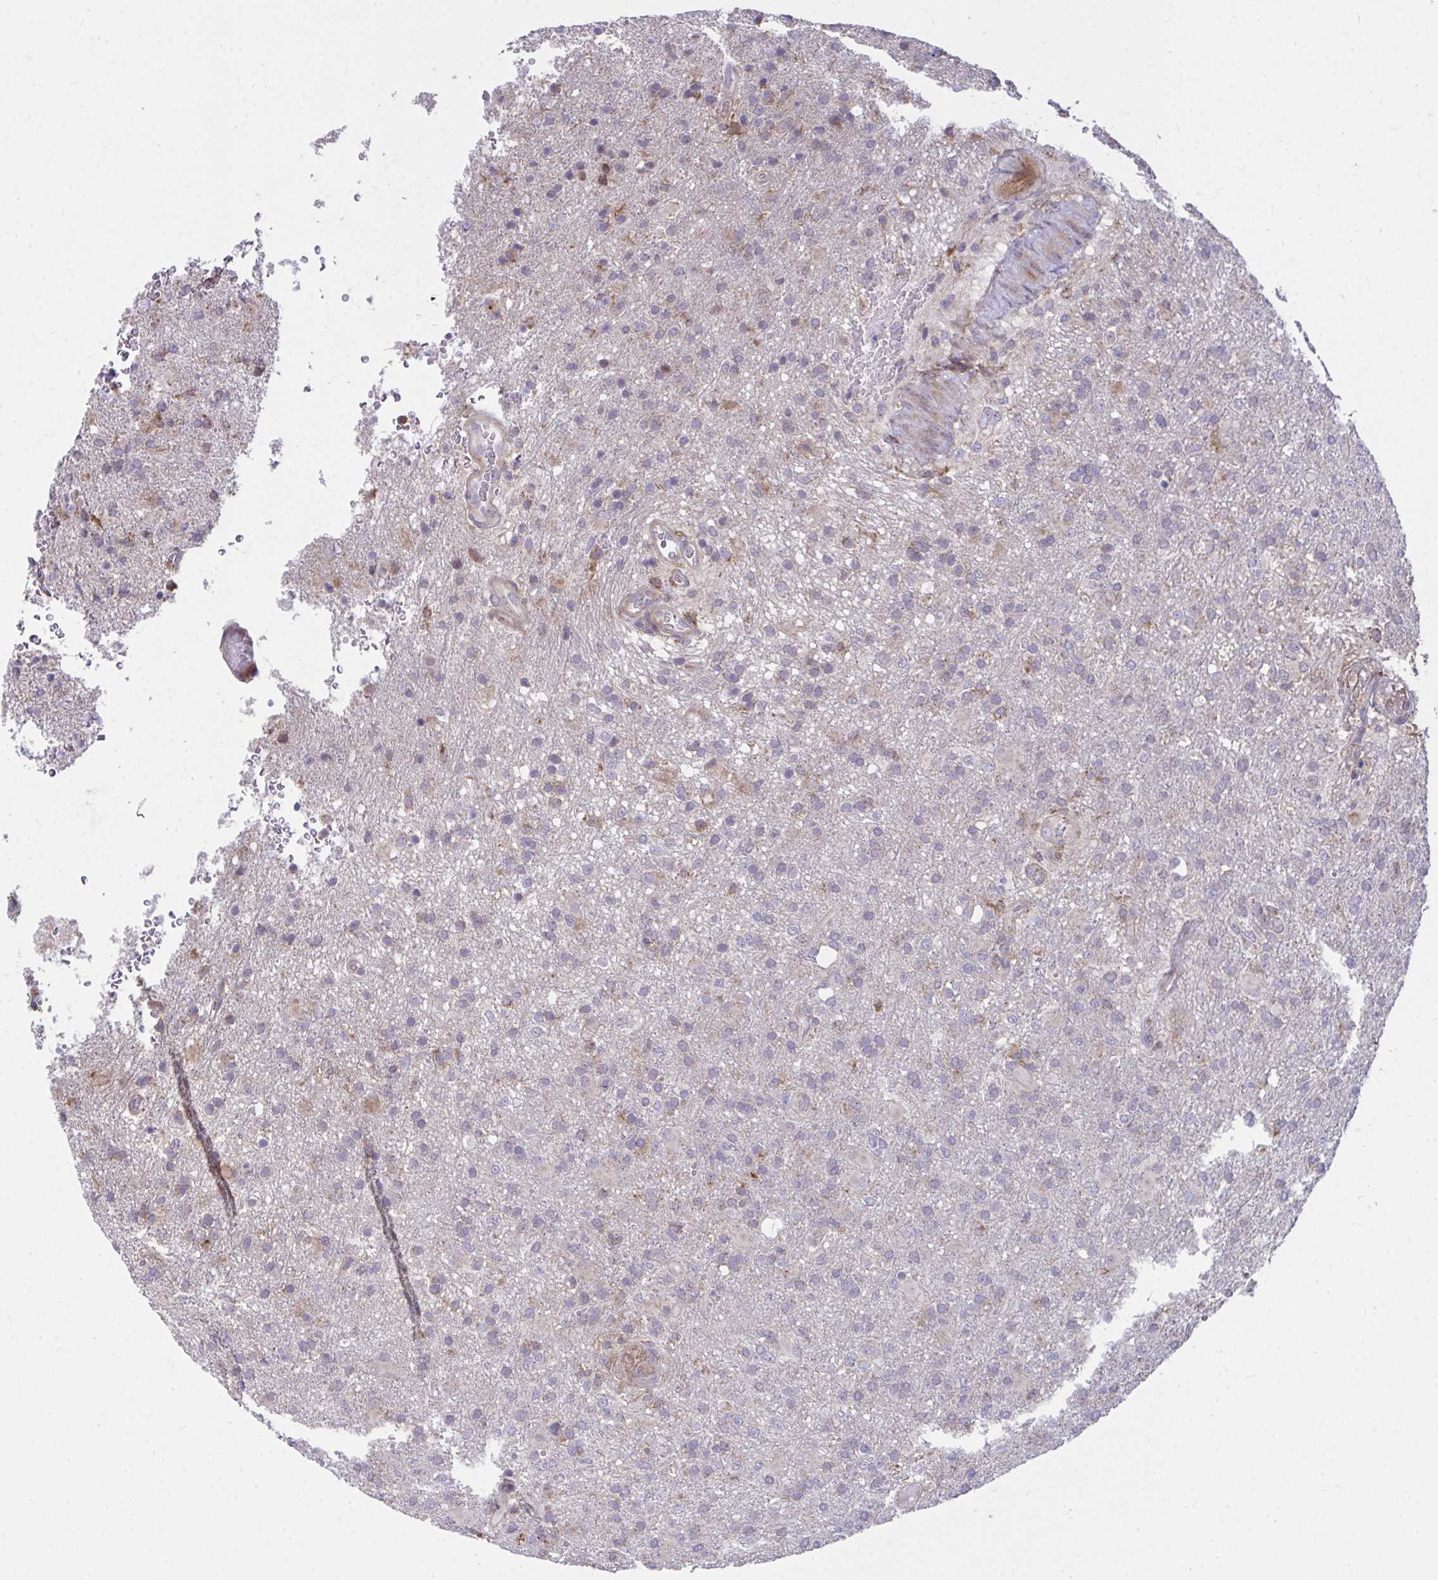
{"staining": {"intensity": "negative", "quantity": "none", "location": "none"}, "tissue": "glioma", "cell_type": "Tumor cells", "image_type": "cancer", "snomed": [{"axis": "morphology", "description": "Glioma, malignant, High grade"}, {"axis": "topography", "description": "Brain"}], "caption": "Immunohistochemical staining of human malignant glioma (high-grade) exhibits no significant staining in tumor cells. (DAB immunohistochemistry visualized using brightfield microscopy, high magnification).", "gene": "C16orf54", "patient": {"sex": "female", "age": 74}}